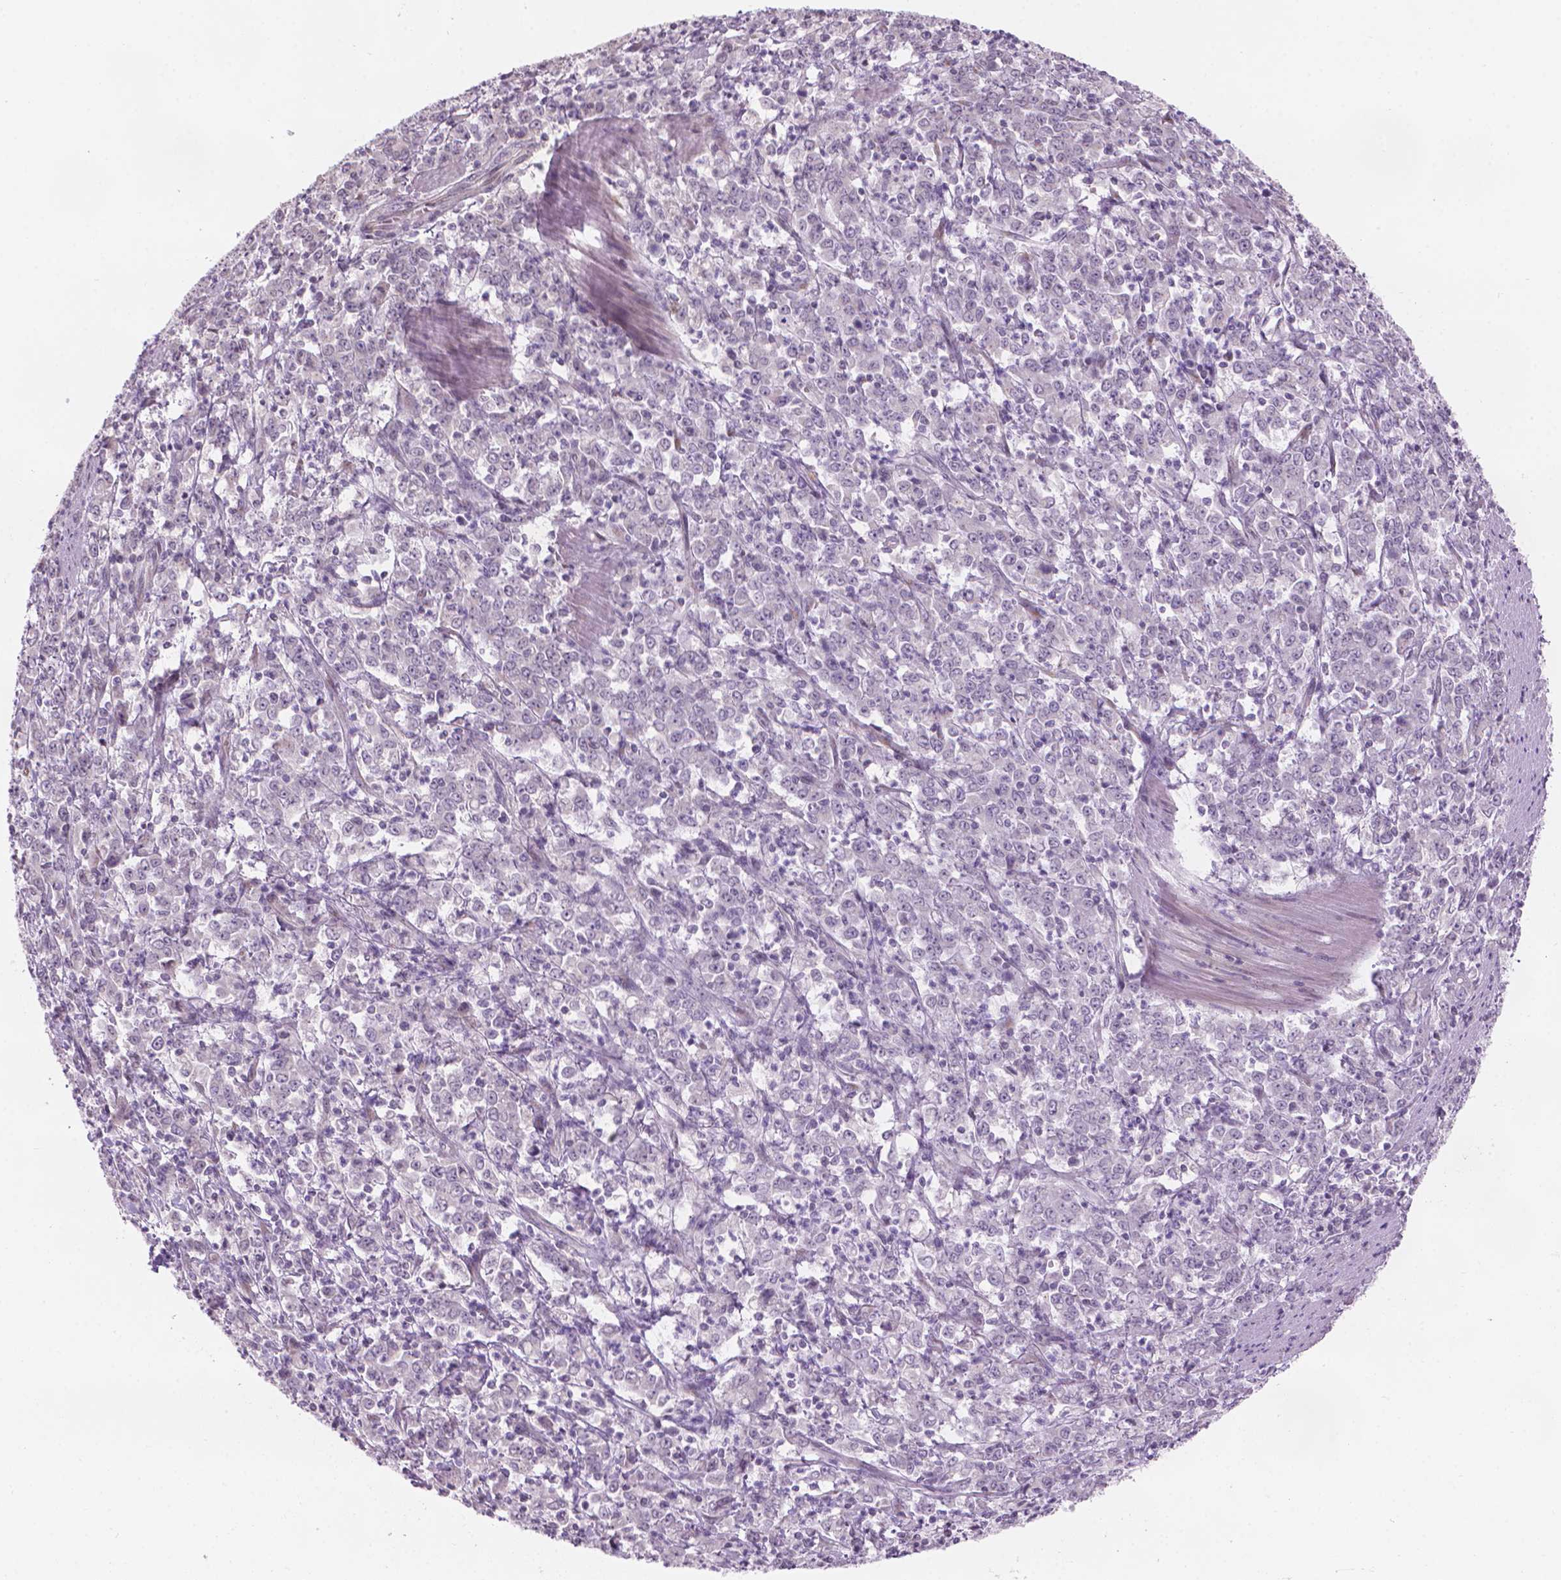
{"staining": {"intensity": "negative", "quantity": "none", "location": "none"}, "tissue": "stomach cancer", "cell_type": "Tumor cells", "image_type": "cancer", "snomed": [{"axis": "morphology", "description": "Adenocarcinoma, NOS"}, {"axis": "topography", "description": "Stomach, lower"}], "caption": "This is a micrograph of immunohistochemistry staining of adenocarcinoma (stomach), which shows no expression in tumor cells.", "gene": "IFFO1", "patient": {"sex": "female", "age": 71}}